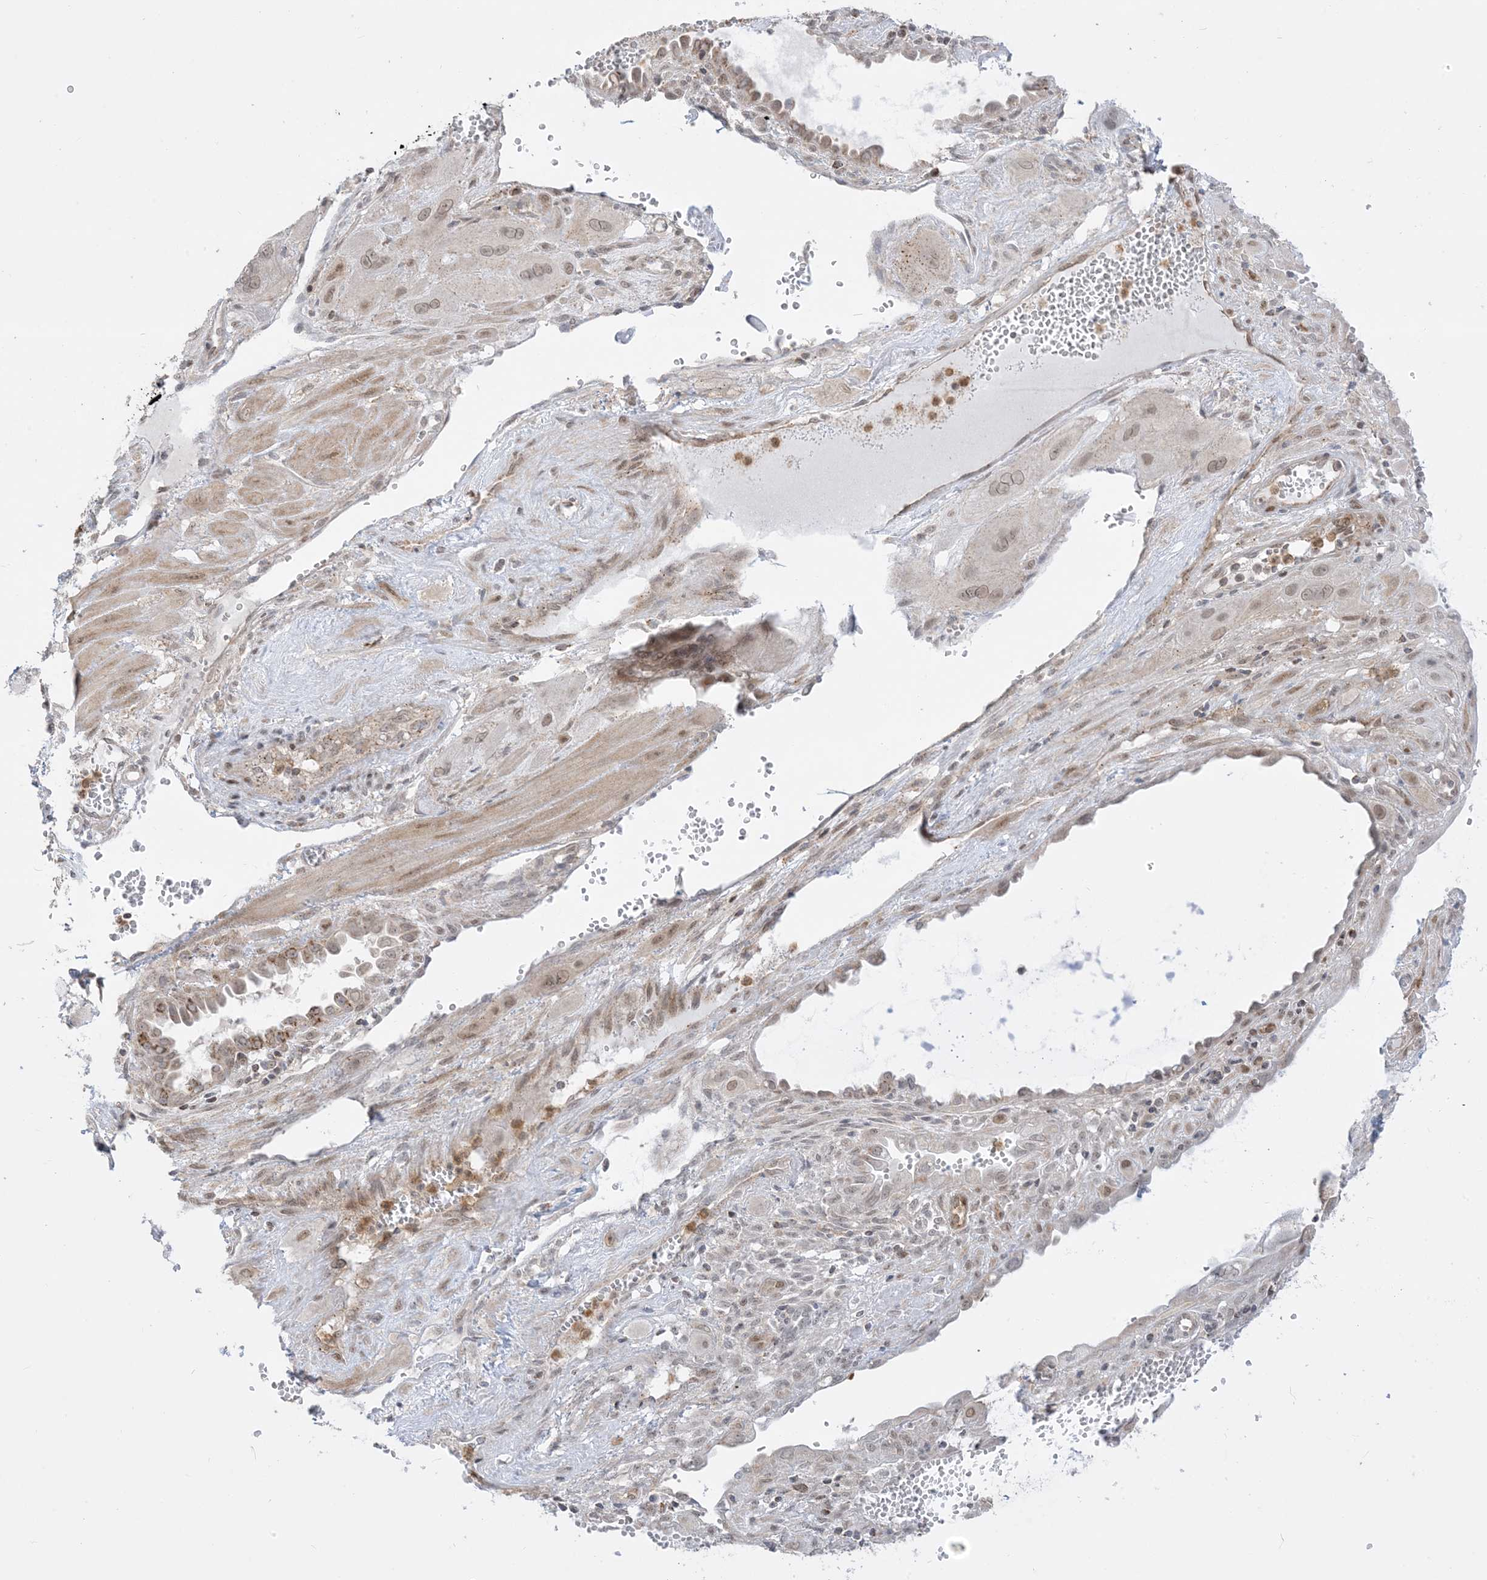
{"staining": {"intensity": "weak", "quantity": "25%-75%", "location": "nuclear"}, "tissue": "cervical cancer", "cell_type": "Tumor cells", "image_type": "cancer", "snomed": [{"axis": "morphology", "description": "Squamous cell carcinoma, NOS"}, {"axis": "topography", "description": "Cervix"}], "caption": "Human cervical cancer stained with a protein marker displays weak staining in tumor cells.", "gene": "KANSL3", "patient": {"sex": "female", "age": 34}}